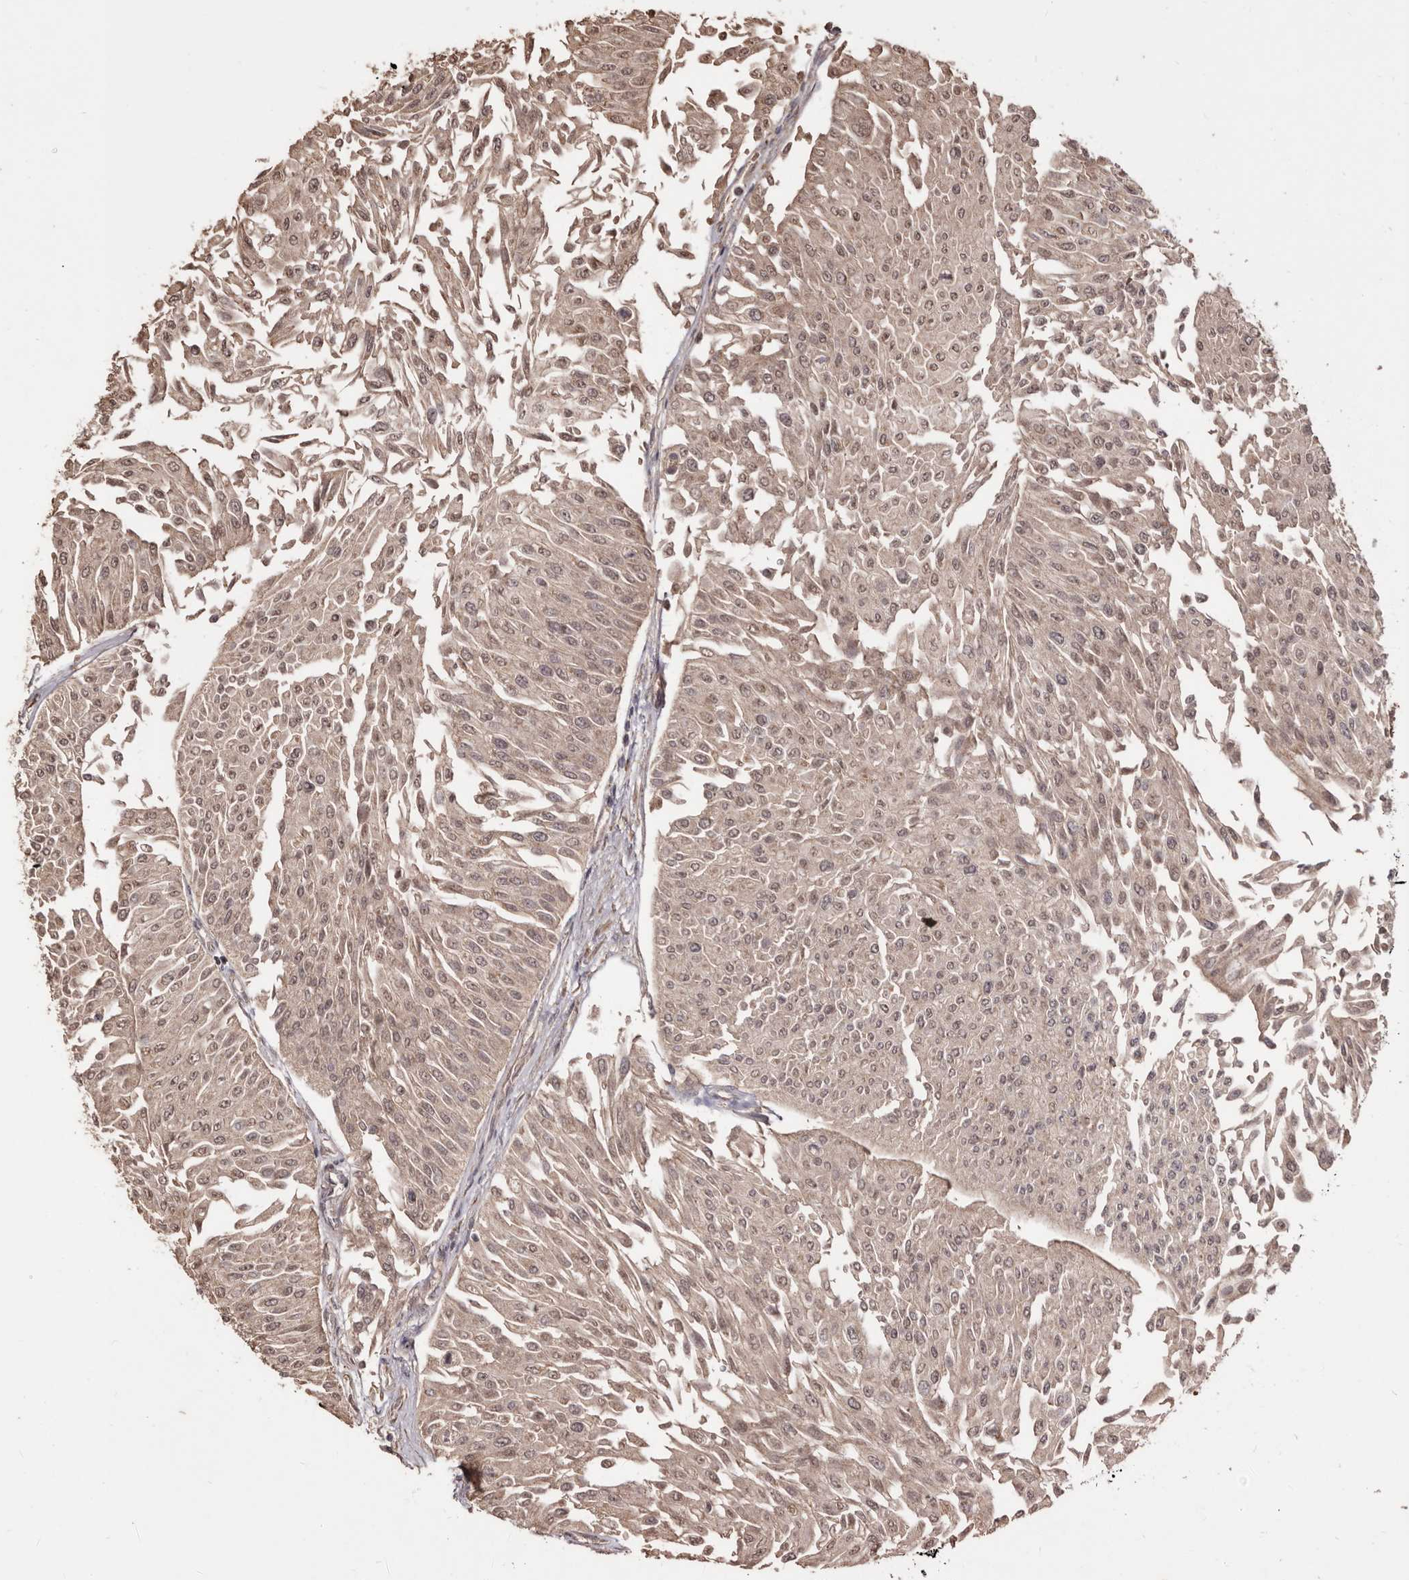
{"staining": {"intensity": "weak", "quantity": ">75%", "location": "cytoplasmic/membranous,nuclear"}, "tissue": "urothelial cancer", "cell_type": "Tumor cells", "image_type": "cancer", "snomed": [{"axis": "morphology", "description": "Urothelial carcinoma, Low grade"}, {"axis": "topography", "description": "Urinary bladder"}], "caption": "Weak cytoplasmic/membranous and nuclear protein expression is present in about >75% of tumor cells in urothelial cancer.", "gene": "AKAP7", "patient": {"sex": "male", "age": 67}}